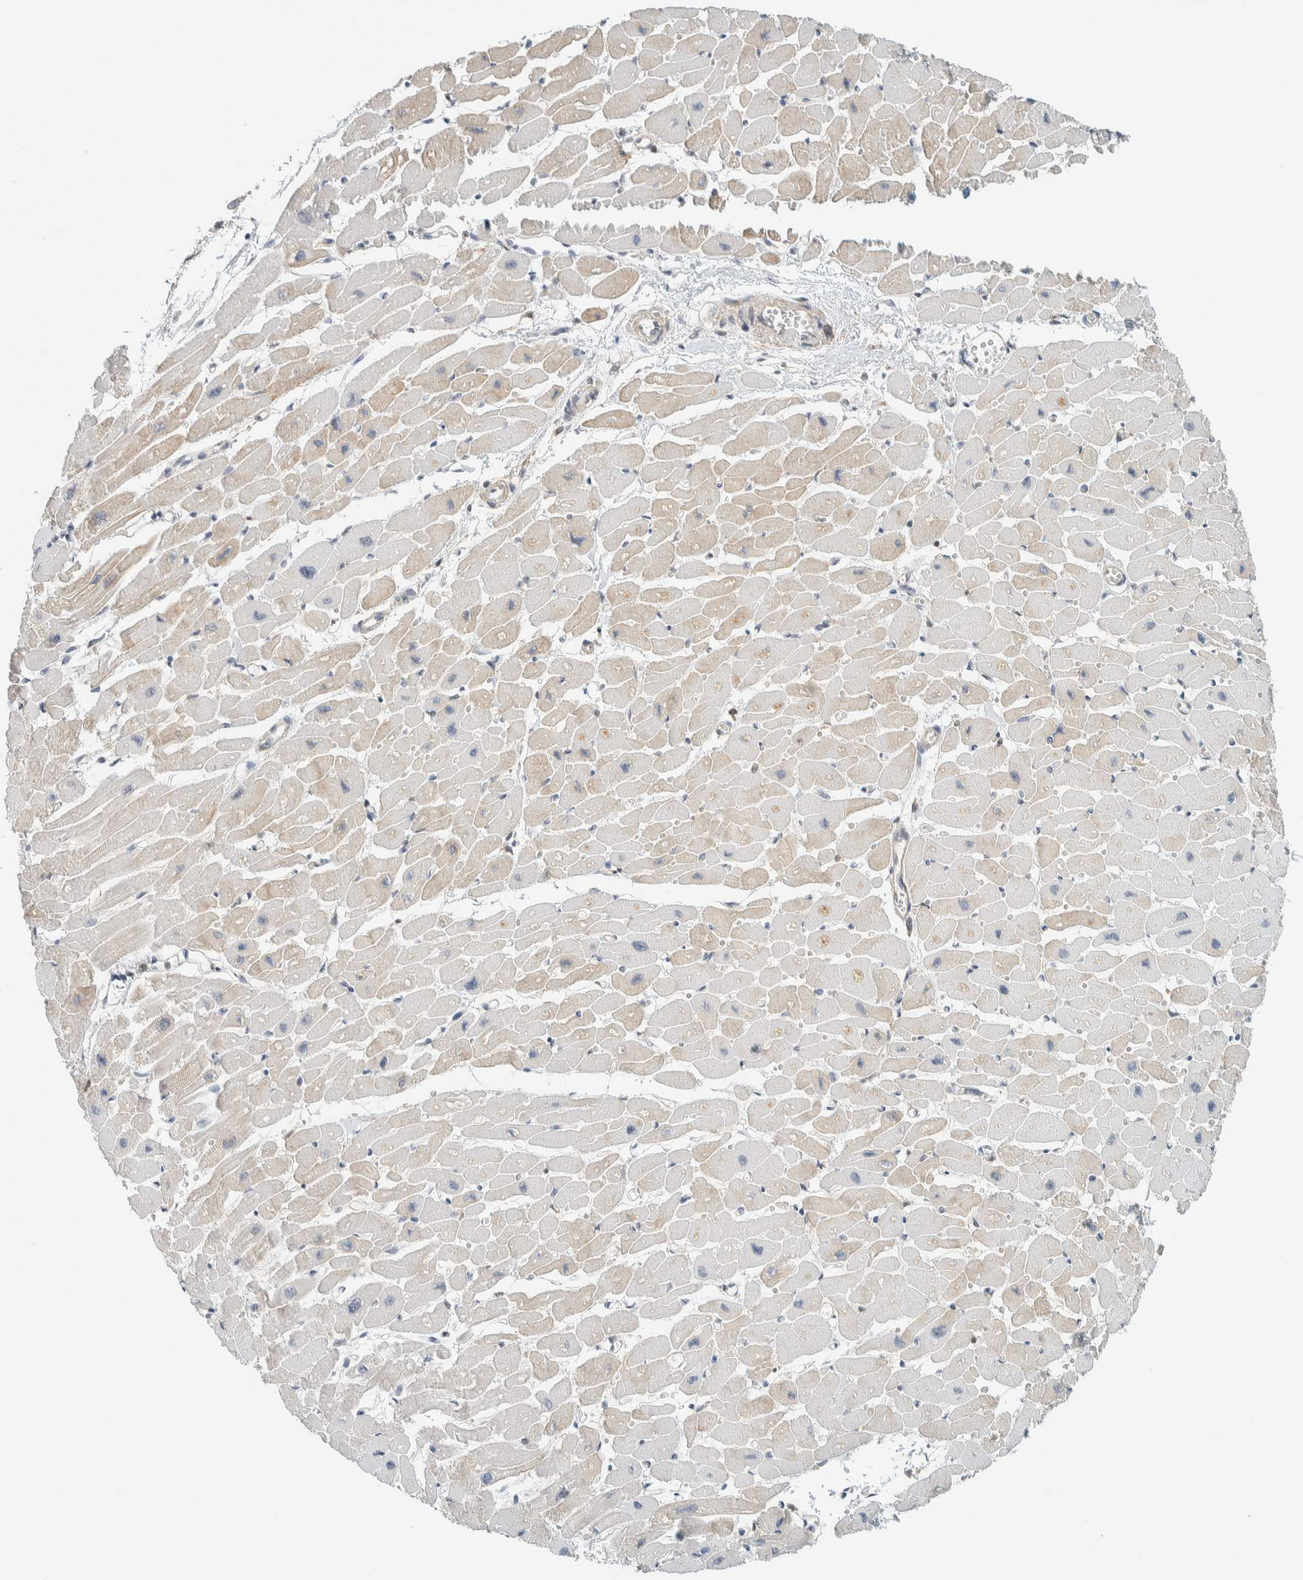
{"staining": {"intensity": "moderate", "quantity": "<25%", "location": "cytoplasmic/membranous"}, "tissue": "heart muscle", "cell_type": "Cardiomyocytes", "image_type": "normal", "snomed": [{"axis": "morphology", "description": "Normal tissue, NOS"}, {"axis": "topography", "description": "Heart"}], "caption": "Heart muscle was stained to show a protein in brown. There is low levels of moderate cytoplasmic/membranous expression in approximately <25% of cardiomyocytes. (IHC, brightfield microscopy, high magnification).", "gene": "TFE3", "patient": {"sex": "female", "age": 54}}